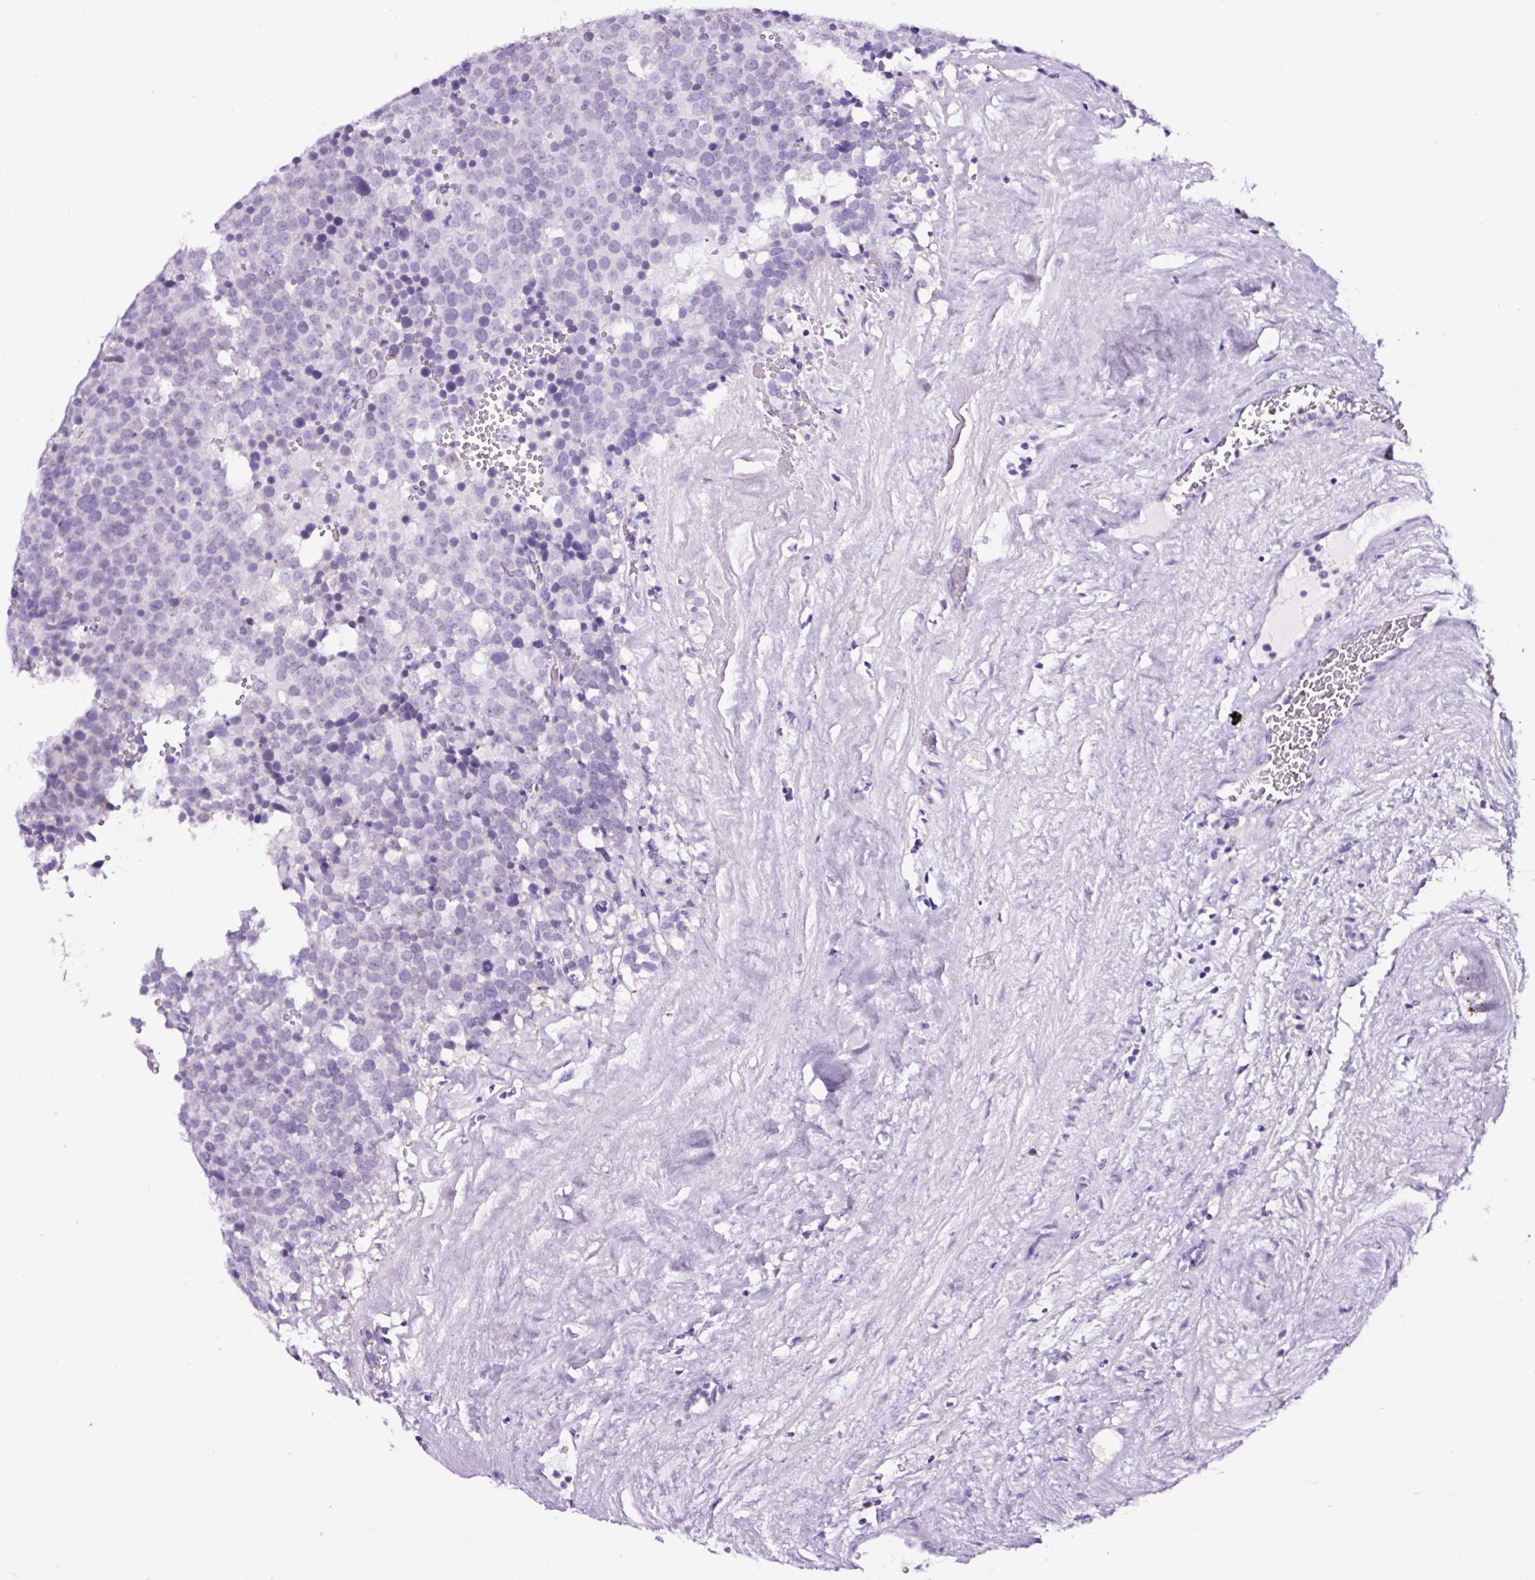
{"staining": {"intensity": "negative", "quantity": "none", "location": "none"}, "tissue": "testis cancer", "cell_type": "Tumor cells", "image_type": "cancer", "snomed": [{"axis": "morphology", "description": "Seminoma, NOS"}, {"axis": "topography", "description": "Testis"}], "caption": "An IHC micrograph of testis cancer is shown. There is no staining in tumor cells of testis cancer. (Stains: DAB (3,3'-diaminobenzidine) immunohistochemistry with hematoxylin counter stain, Microscopy: brightfield microscopy at high magnification).", "gene": "TAFA3", "patient": {"sex": "male", "age": 71}}